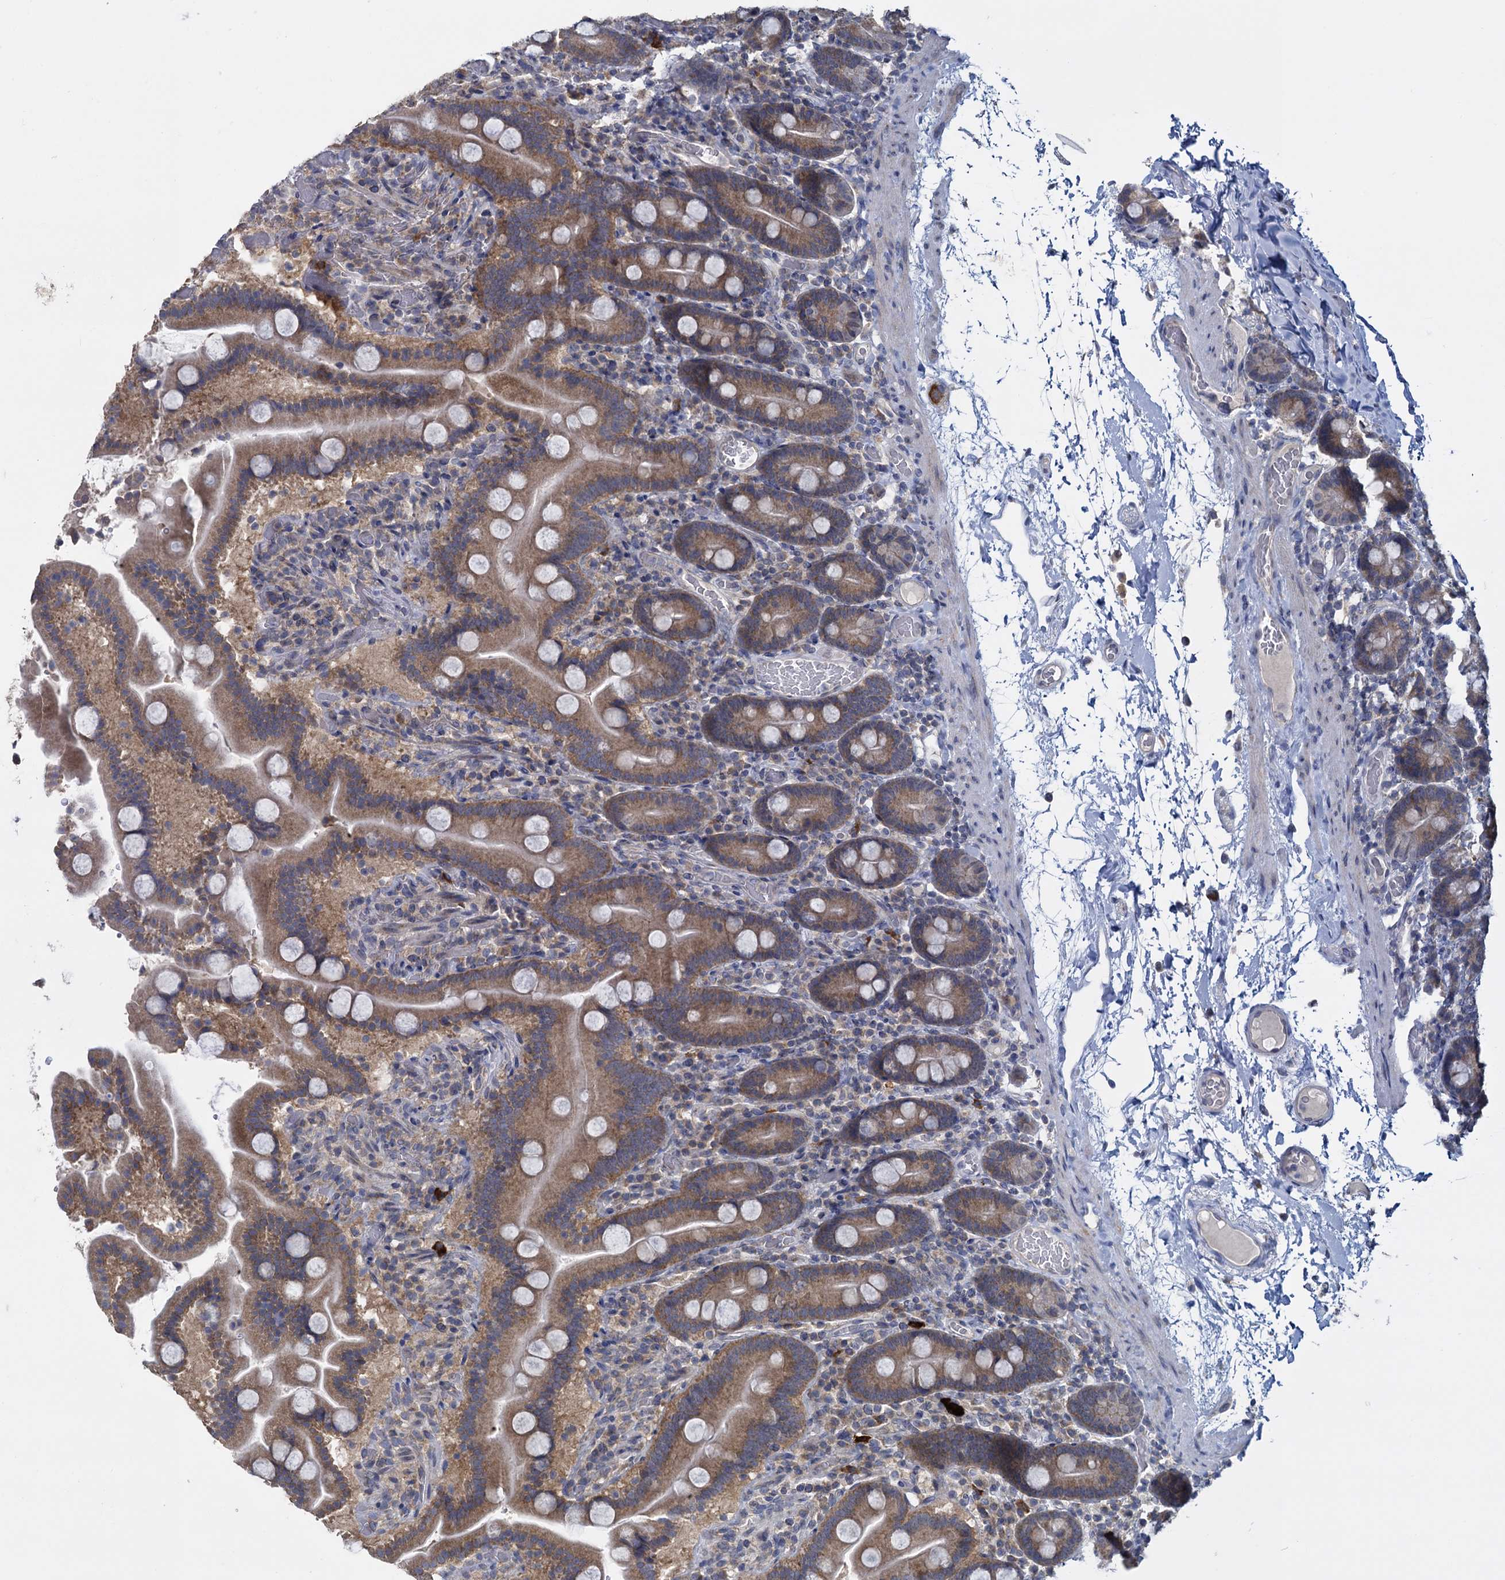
{"staining": {"intensity": "moderate", "quantity": ">75%", "location": "cytoplasmic/membranous"}, "tissue": "duodenum", "cell_type": "Glandular cells", "image_type": "normal", "snomed": [{"axis": "morphology", "description": "Normal tissue, NOS"}, {"axis": "topography", "description": "Duodenum"}], "caption": "DAB immunohistochemical staining of unremarkable human duodenum displays moderate cytoplasmic/membranous protein expression in approximately >75% of glandular cells.", "gene": "GSTM2", "patient": {"sex": "male", "age": 55}}